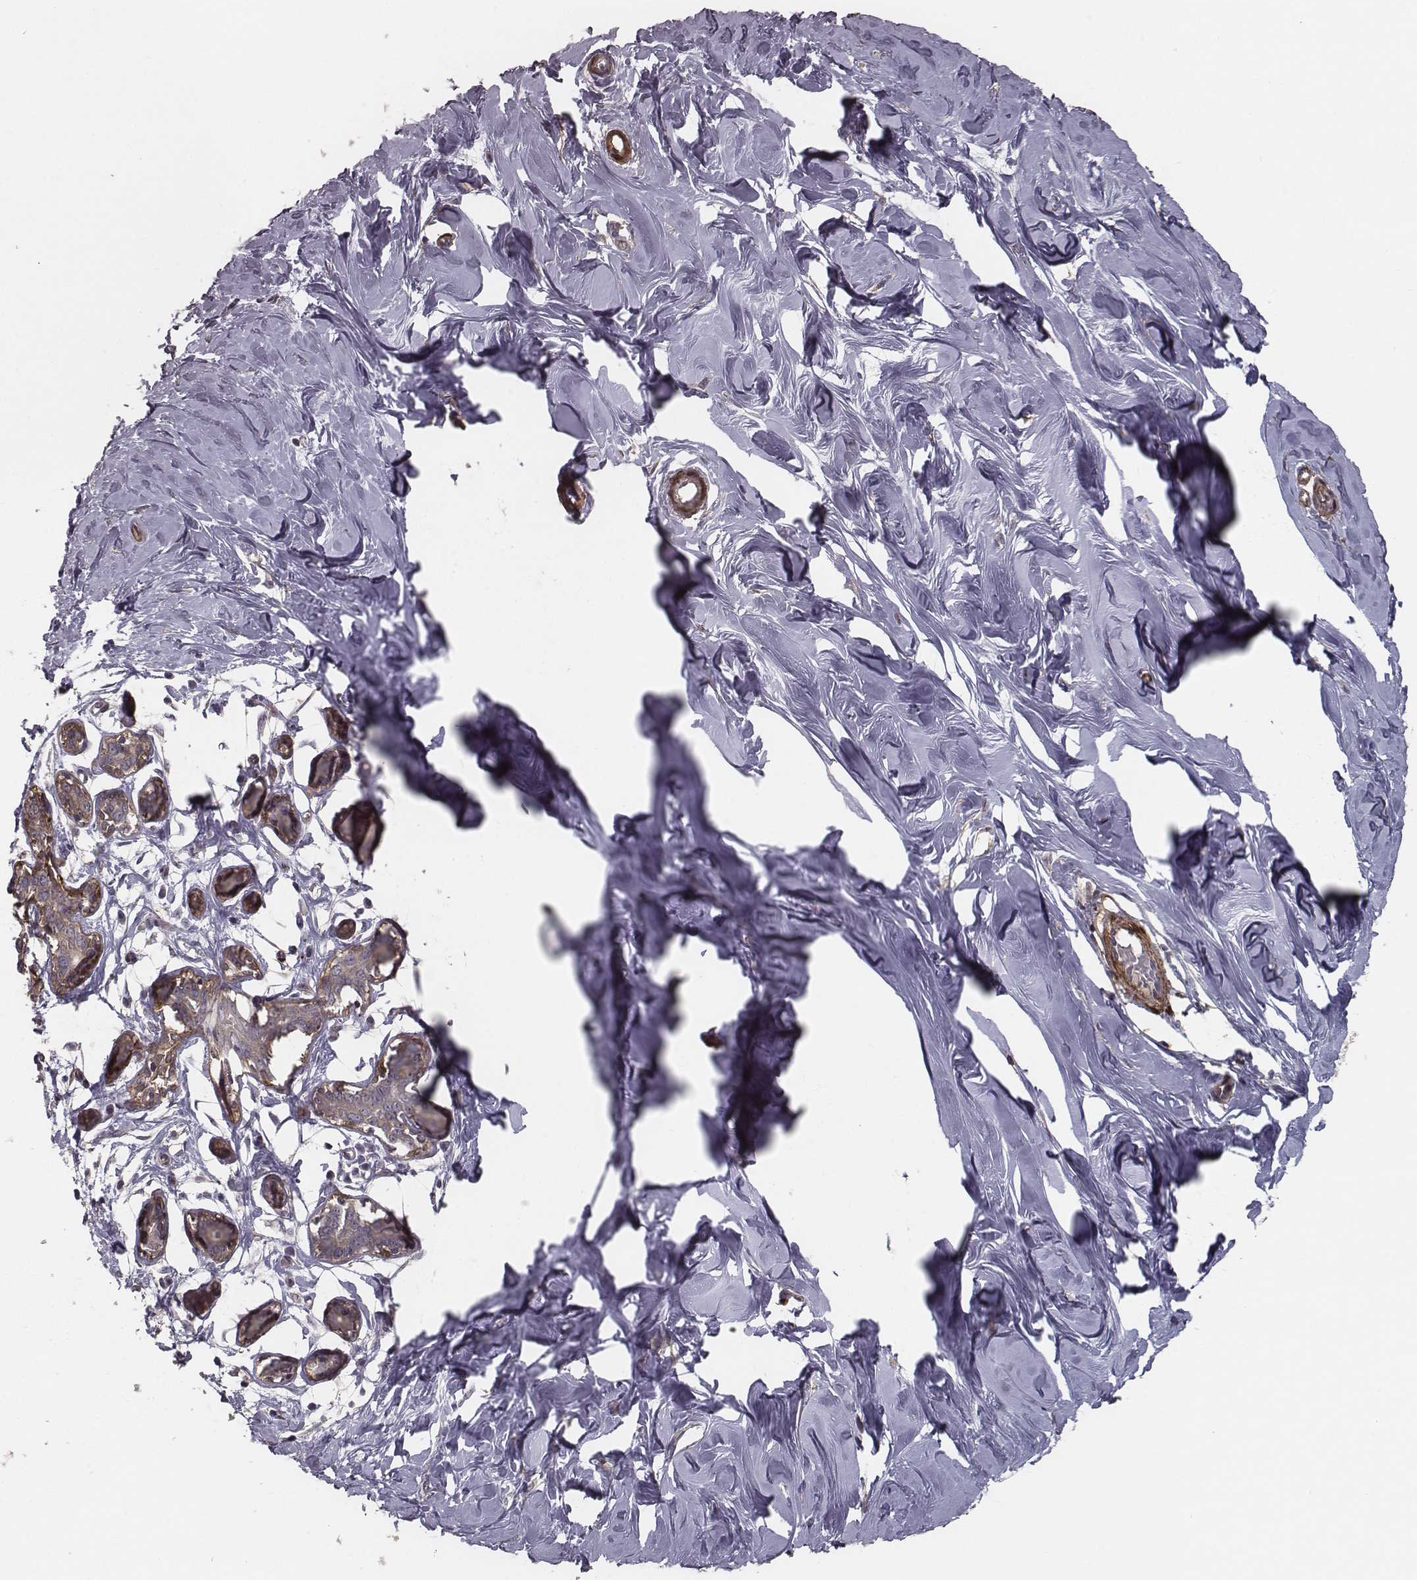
{"staining": {"intensity": "negative", "quantity": "none", "location": "none"}, "tissue": "breast", "cell_type": "Adipocytes", "image_type": "normal", "snomed": [{"axis": "morphology", "description": "Normal tissue, NOS"}, {"axis": "topography", "description": "Breast"}], "caption": "IHC photomicrograph of unremarkable breast stained for a protein (brown), which exhibits no staining in adipocytes.", "gene": "ISYNA1", "patient": {"sex": "female", "age": 27}}